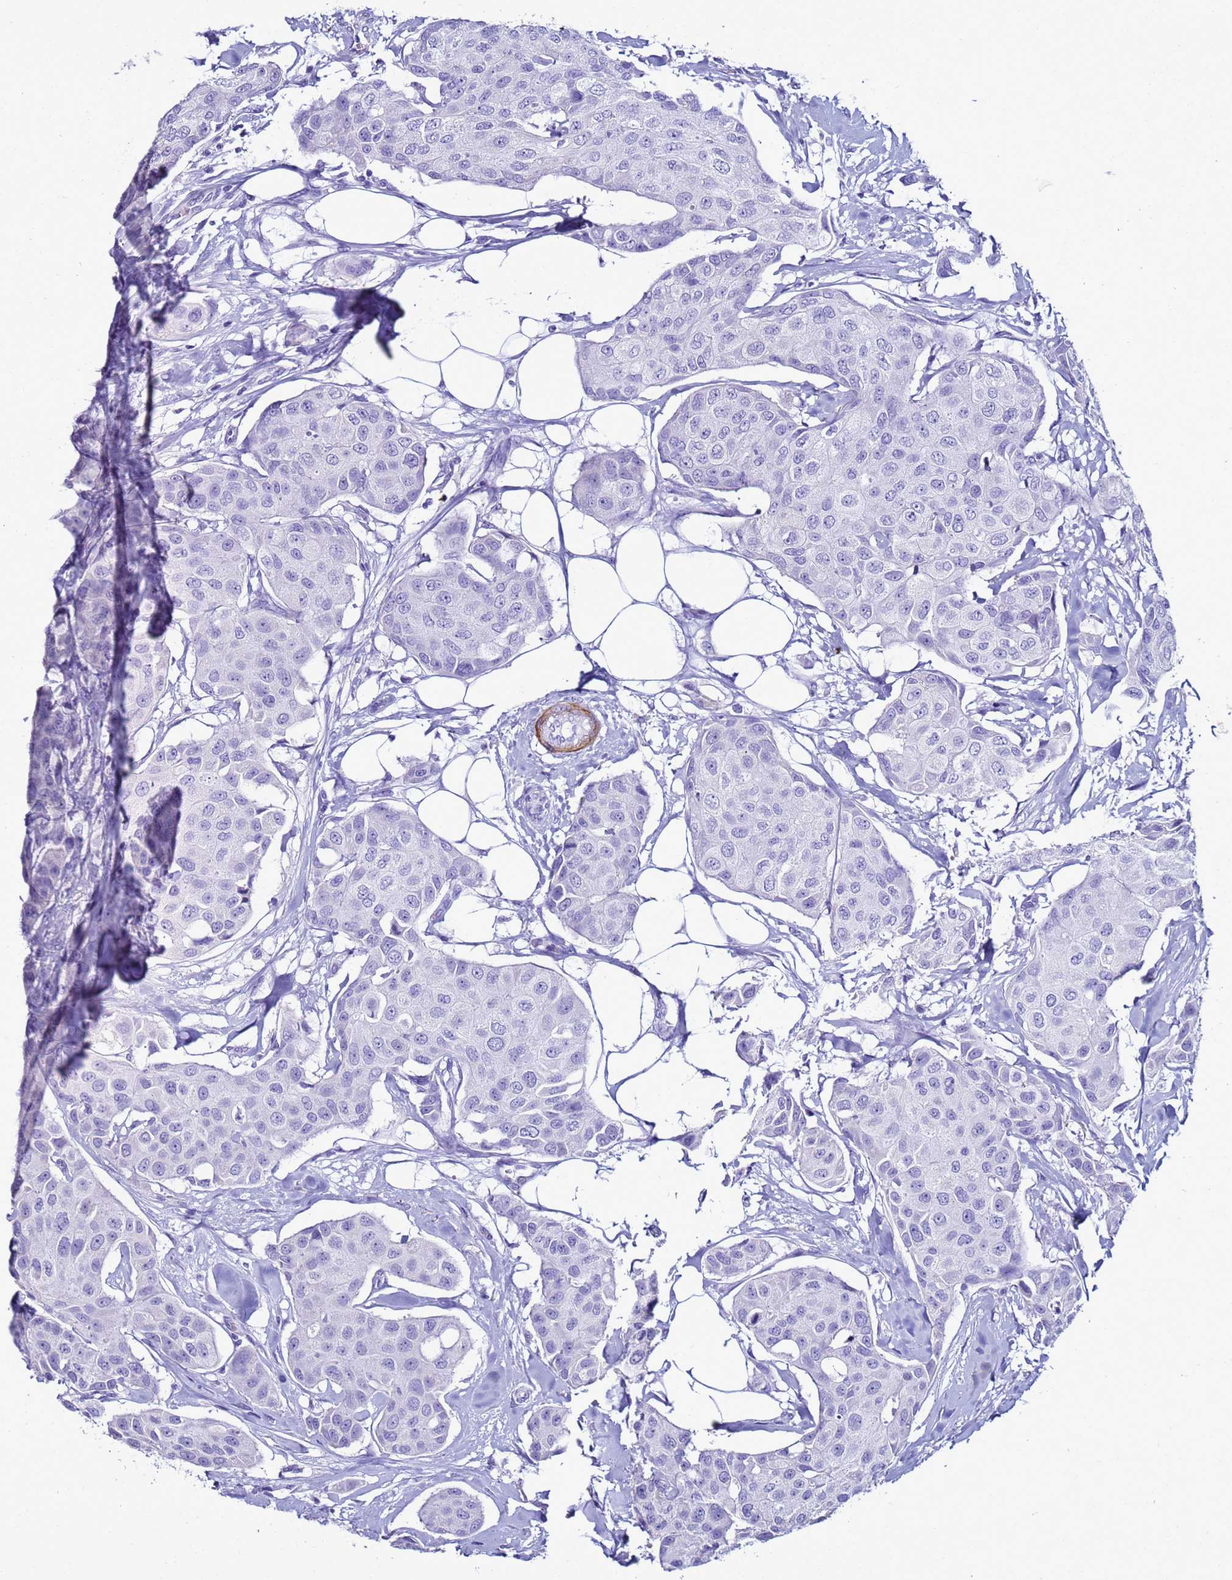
{"staining": {"intensity": "negative", "quantity": "none", "location": "none"}, "tissue": "breast cancer", "cell_type": "Tumor cells", "image_type": "cancer", "snomed": [{"axis": "morphology", "description": "Duct carcinoma"}, {"axis": "topography", "description": "Breast"}, {"axis": "topography", "description": "Lymph node"}], "caption": "There is no significant positivity in tumor cells of breast cancer (invasive ductal carcinoma).", "gene": "LCMT1", "patient": {"sex": "female", "age": 80}}